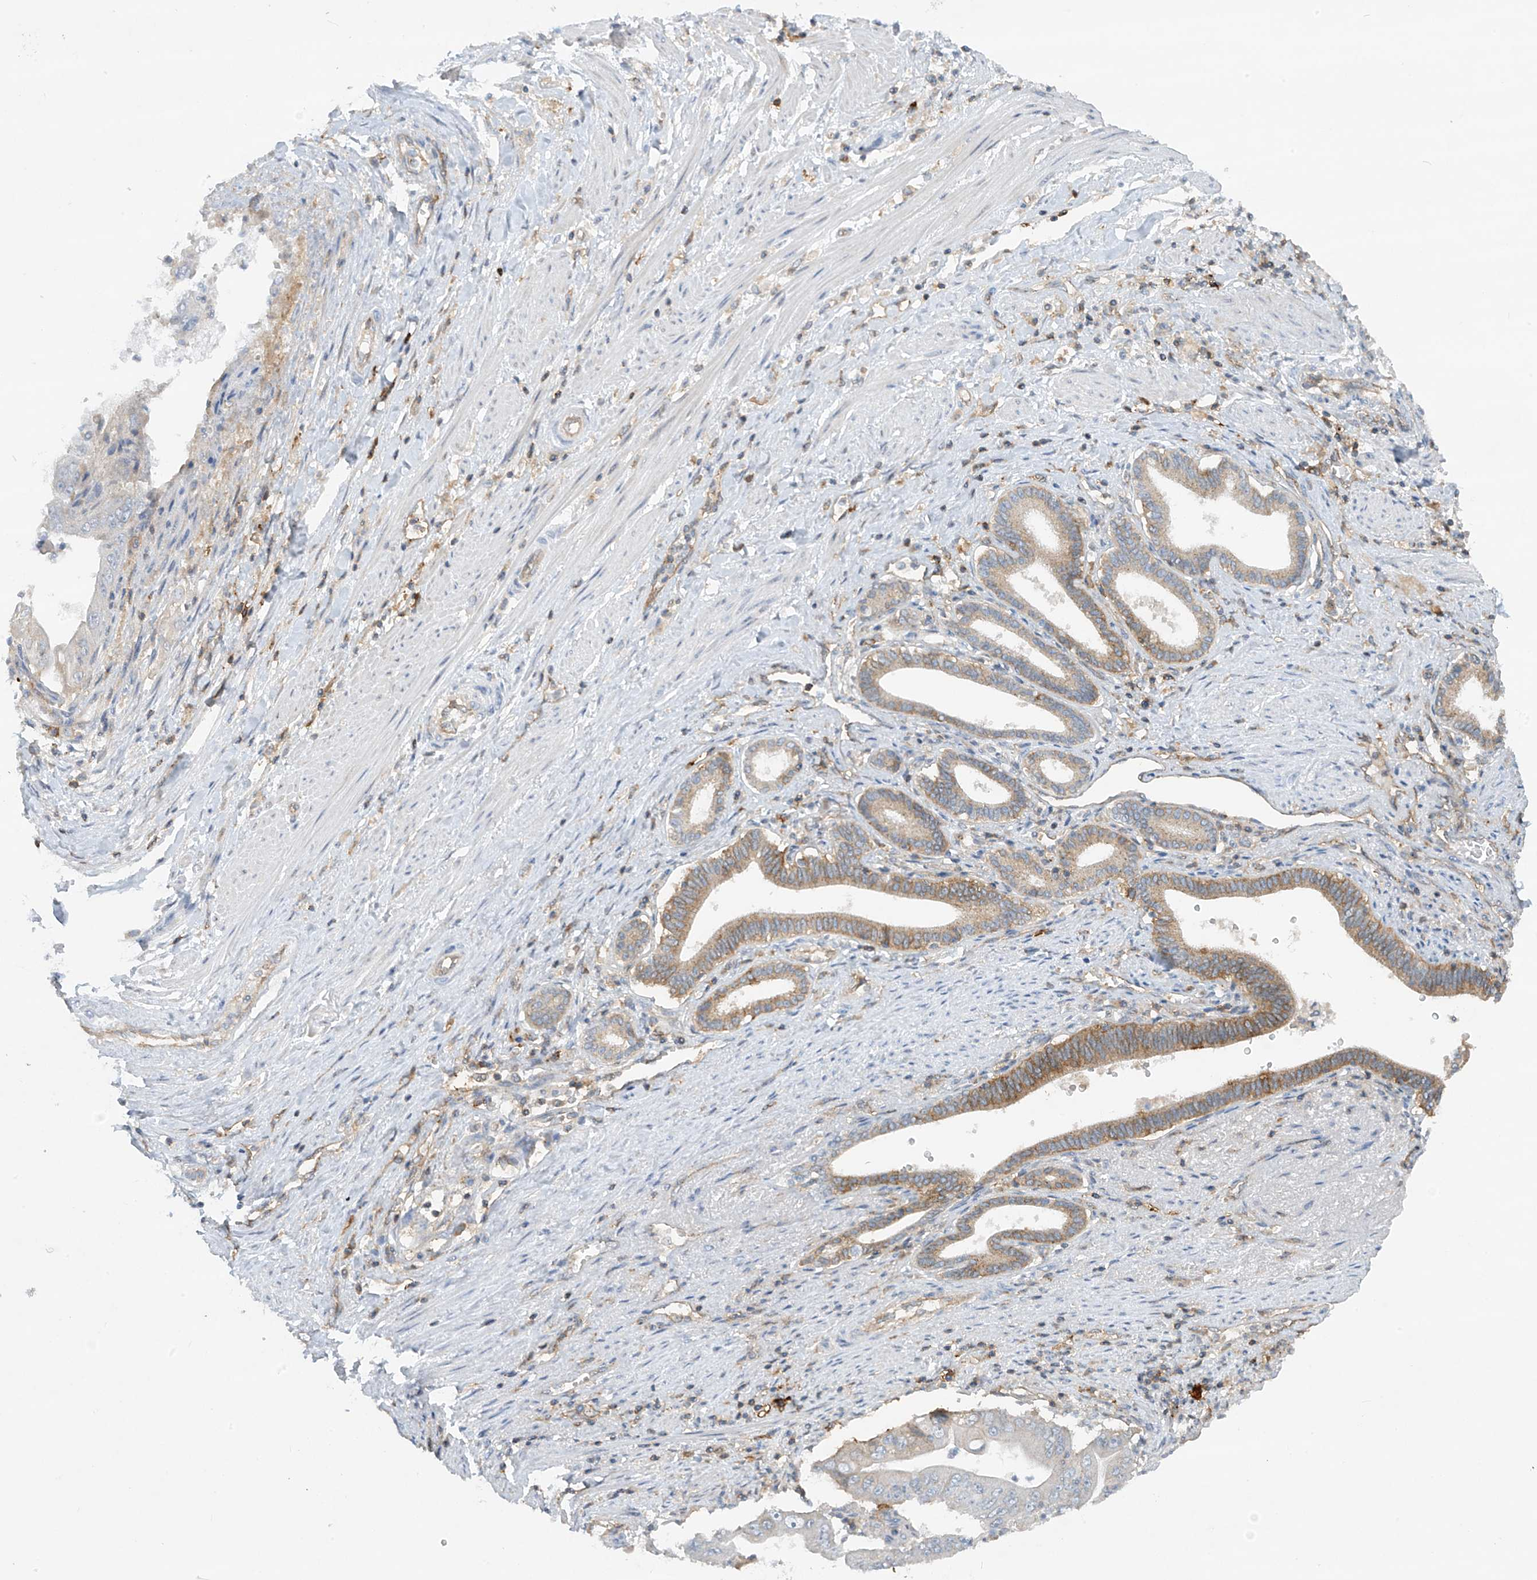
{"staining": {"intensity": "moderate", "quantity": "25%-75%", "location": "cytoplasmic/membranous"}, "tissue": "pancreatic cancer", "cell_type": "Tumor cells", "image_type": "cancer", "snomed": [{"axis": "morphology", "description": "Adenocarcinoma, NOS"}, {"axis": "topography", "description": "Pancreas"}], "caption": "Brown immunohistochemical staining in human pancreatic adenocarcinoma demonstrates moderate cytoplasmic/membranous staining in about 25%-75% of tumor cells.", "gene": "HLA-E", "patient": {"sex": "female", "age": 77}}